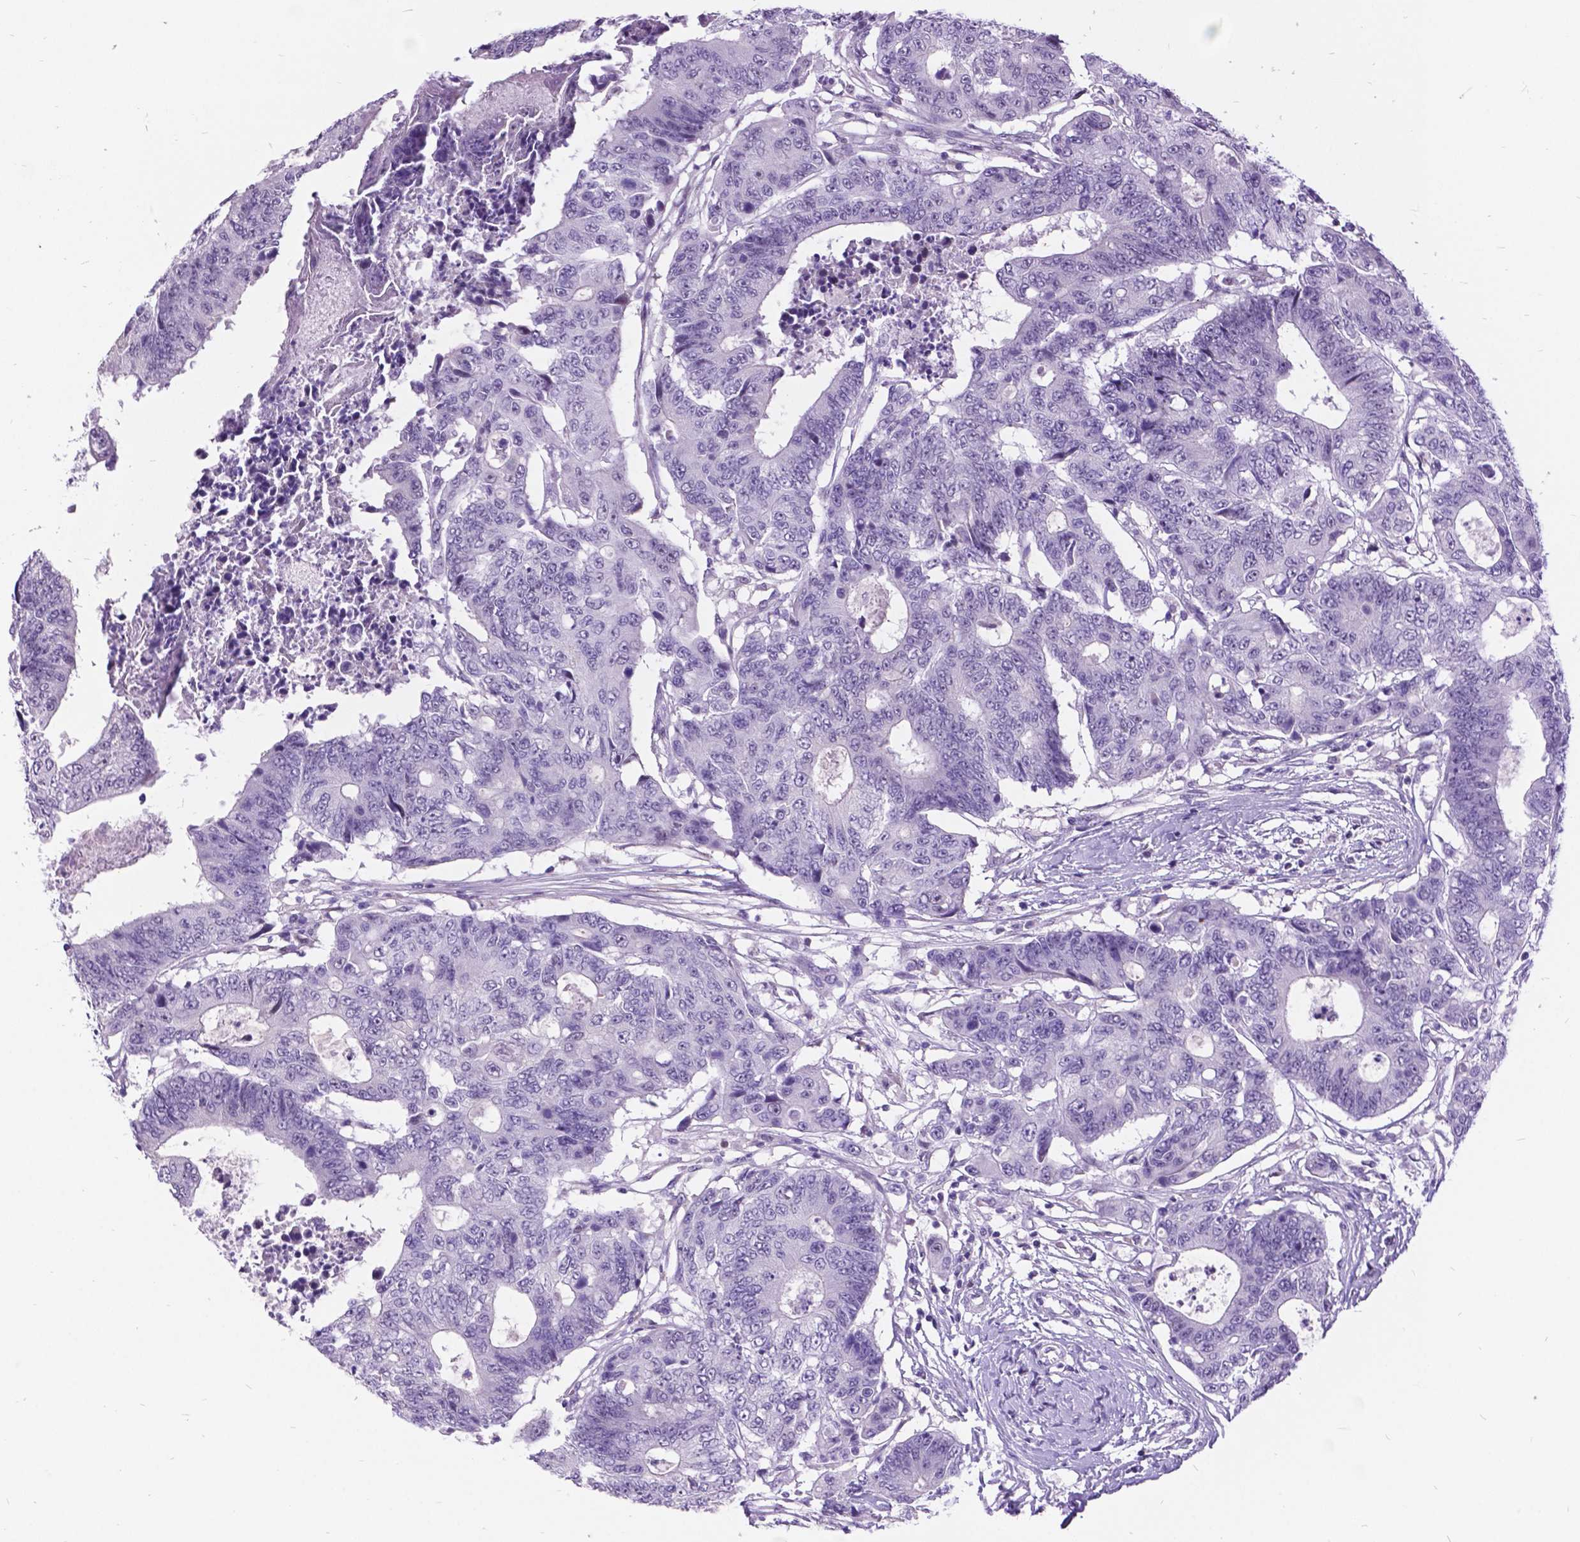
{"staining": {"intensity": "negative", "quantity": "none", "location": "none"}, "tissue": "colorectal cancer", "cell_type": "Tumor cells", "image_type": "cancer", "snomed": [{"axis": "morphology", "description": "Adenocarcinoma, NOS"}, {"axis": "topography", "description": "Colon"}], "caption": "Immunohistochemical staining of colorectal cancer (adenocarcinoma) displays no significant staining in tumor cells.", "gene": "DPF3", "patient": {"sex": "female", "age": 48}}